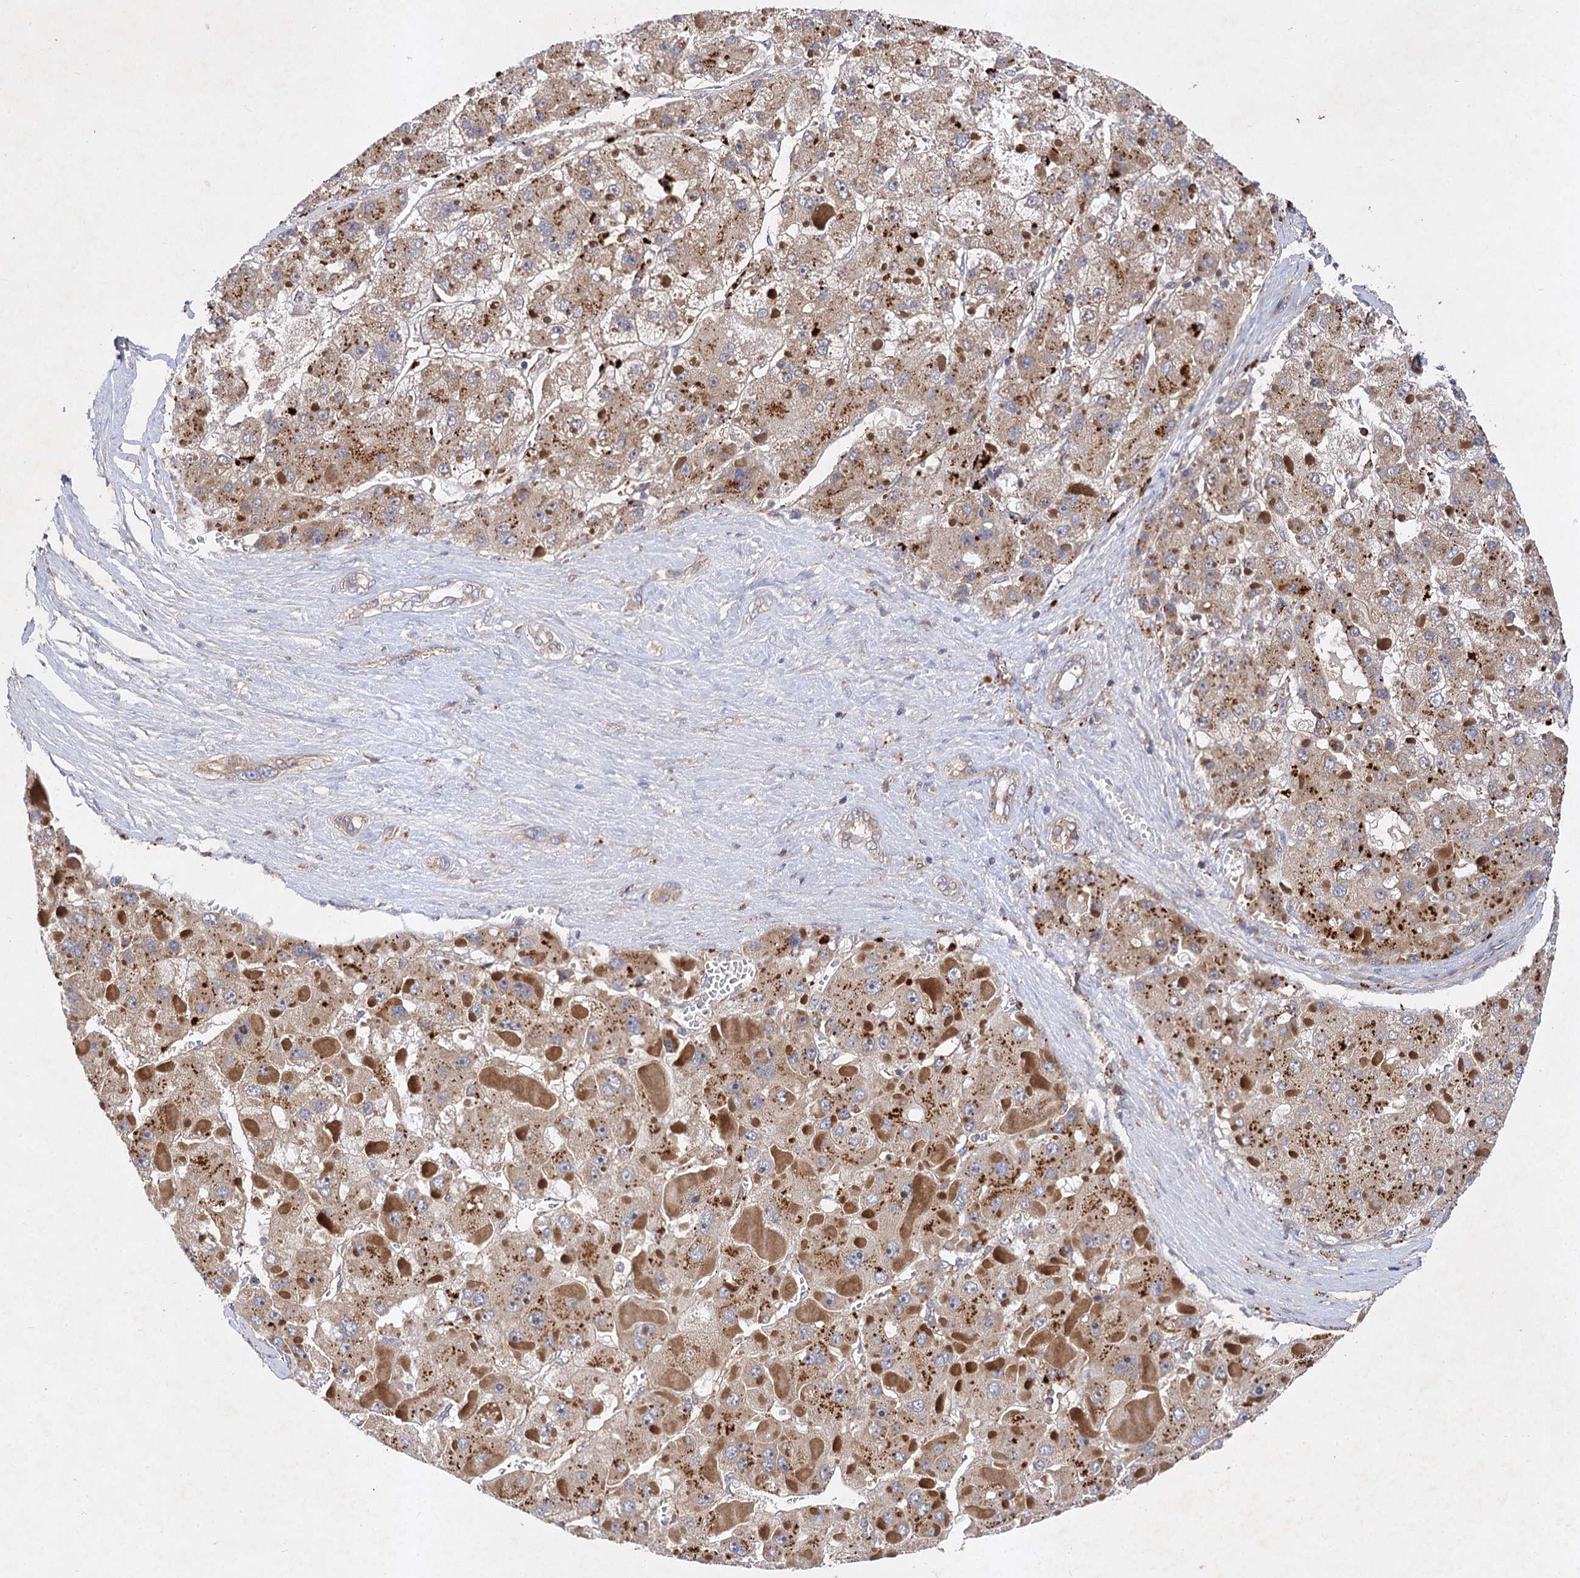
{"staining": {"intensity": "weak", "quantity": ">75%", "location": "cytoplasmic/membranous"}, "tissue": "liver cancer", "cell_type": "Tumor cells", "image_type": "cancer", "snomed": [{"axis": "morphology", "description": "Carcinoma, Hepatocellular, NOS"}, {"axis": "topography", "description": "Liver"}], "caption": "There is low levels of weak cytoplasmic/membranous positivity in tumor cells of liver cancer, as demonstrated by immunohistochemical staining (brown color).", "gene": "PATL1", "patient": {"sex": "female", "age": 73}}